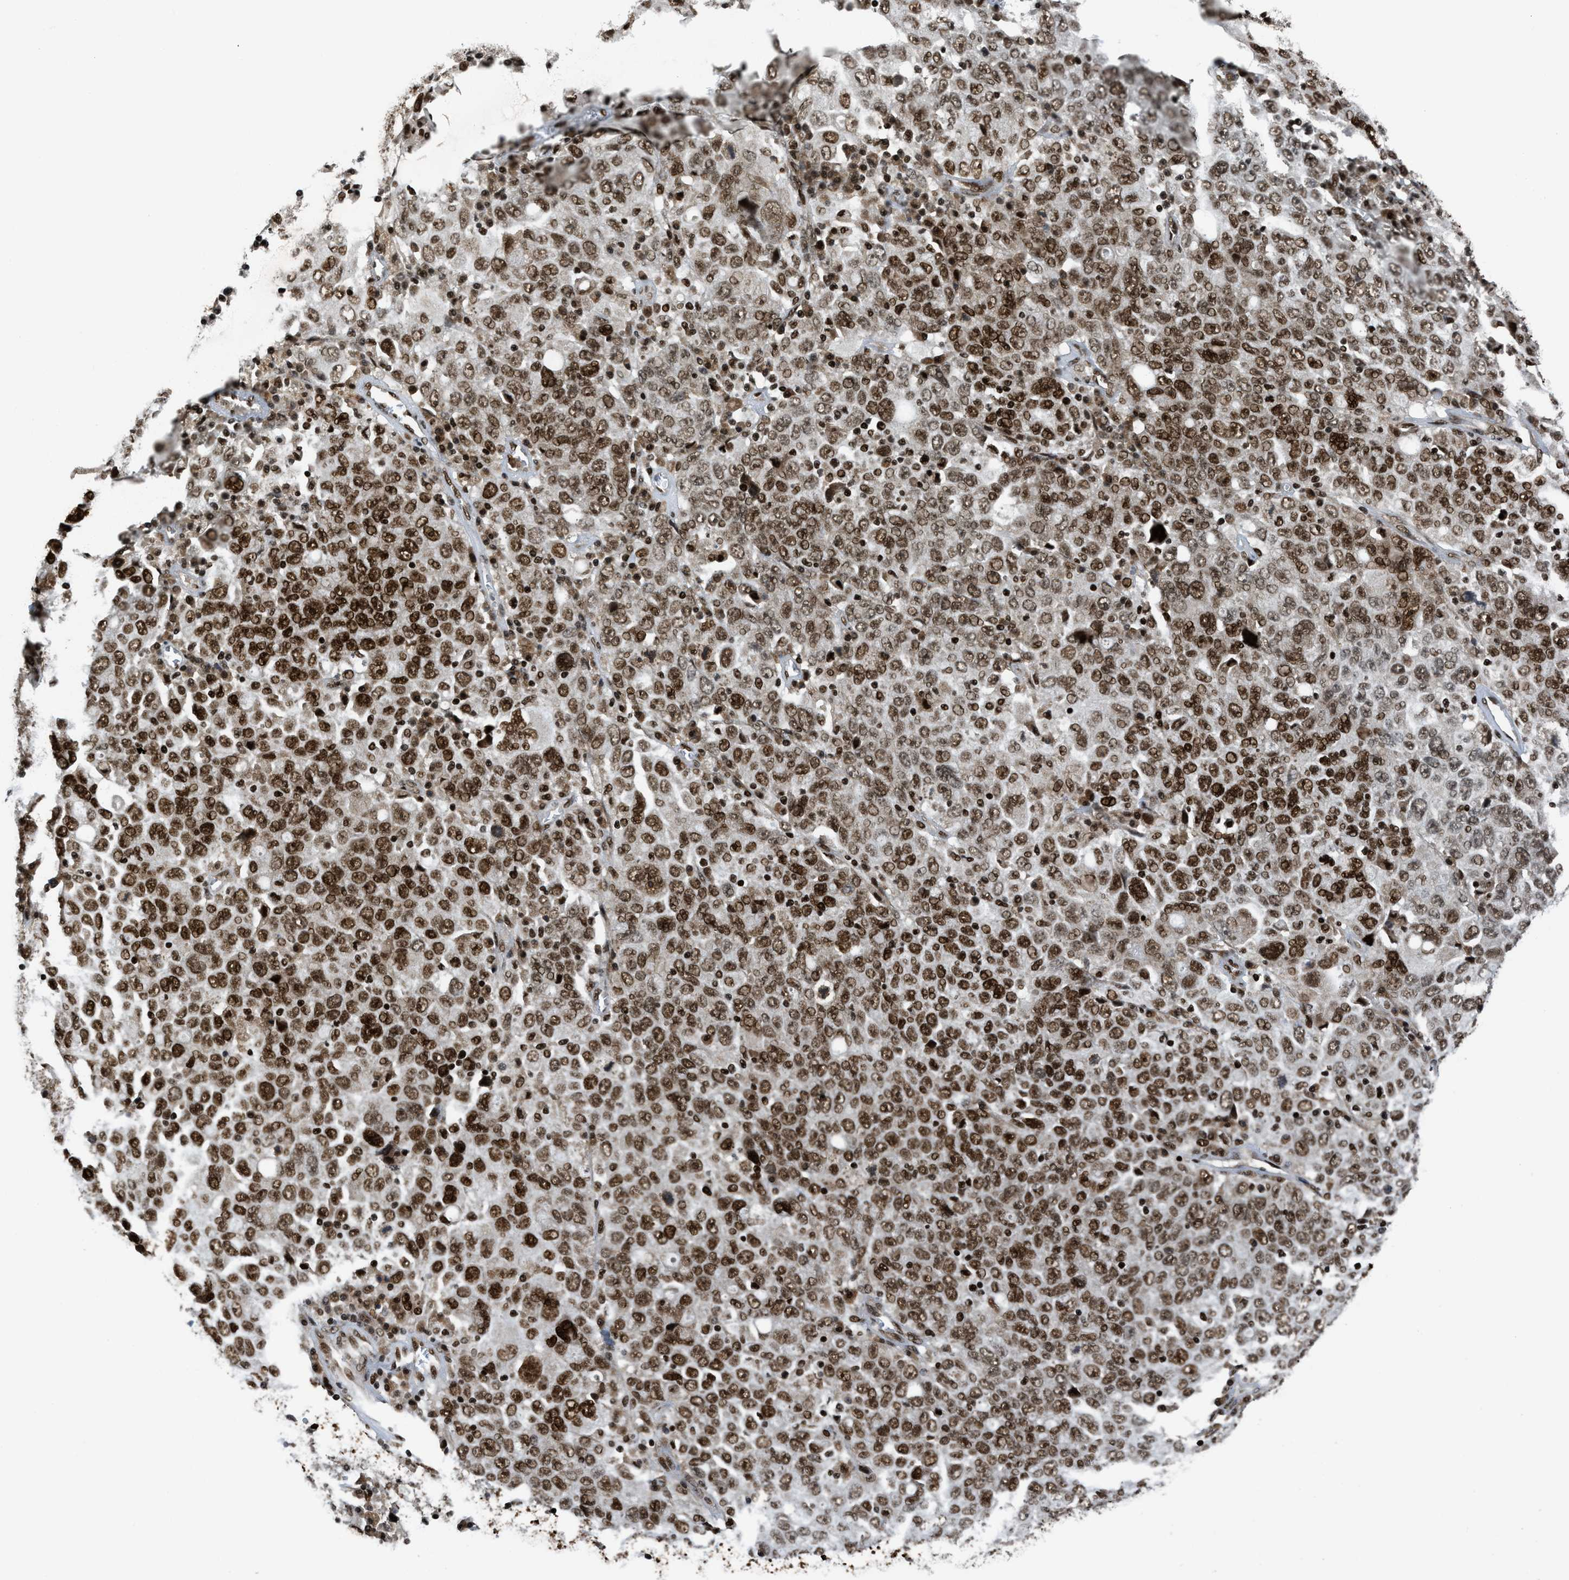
{"staining": {"intensity": "strong", "quantity": ">75%", "location": "nuclear"}, "tissue": "ovarian cancer", "cell_type": "Tumor cells", "image_type": "cancer", "snomed": [{"axis": "morphology", "description": "Carcinoma, endometroid"}, {"axis": "topography", "description": "Ovary"}], "caption": "Ovarian cancer (endometroid carcinoma) tissue demonstrates strong nuclear positivity in approximately >75% of tumor cells, visualized by immunohistochemistry.", "gene": "RFX5", "patient": {"sex": "female", "age": 62}}